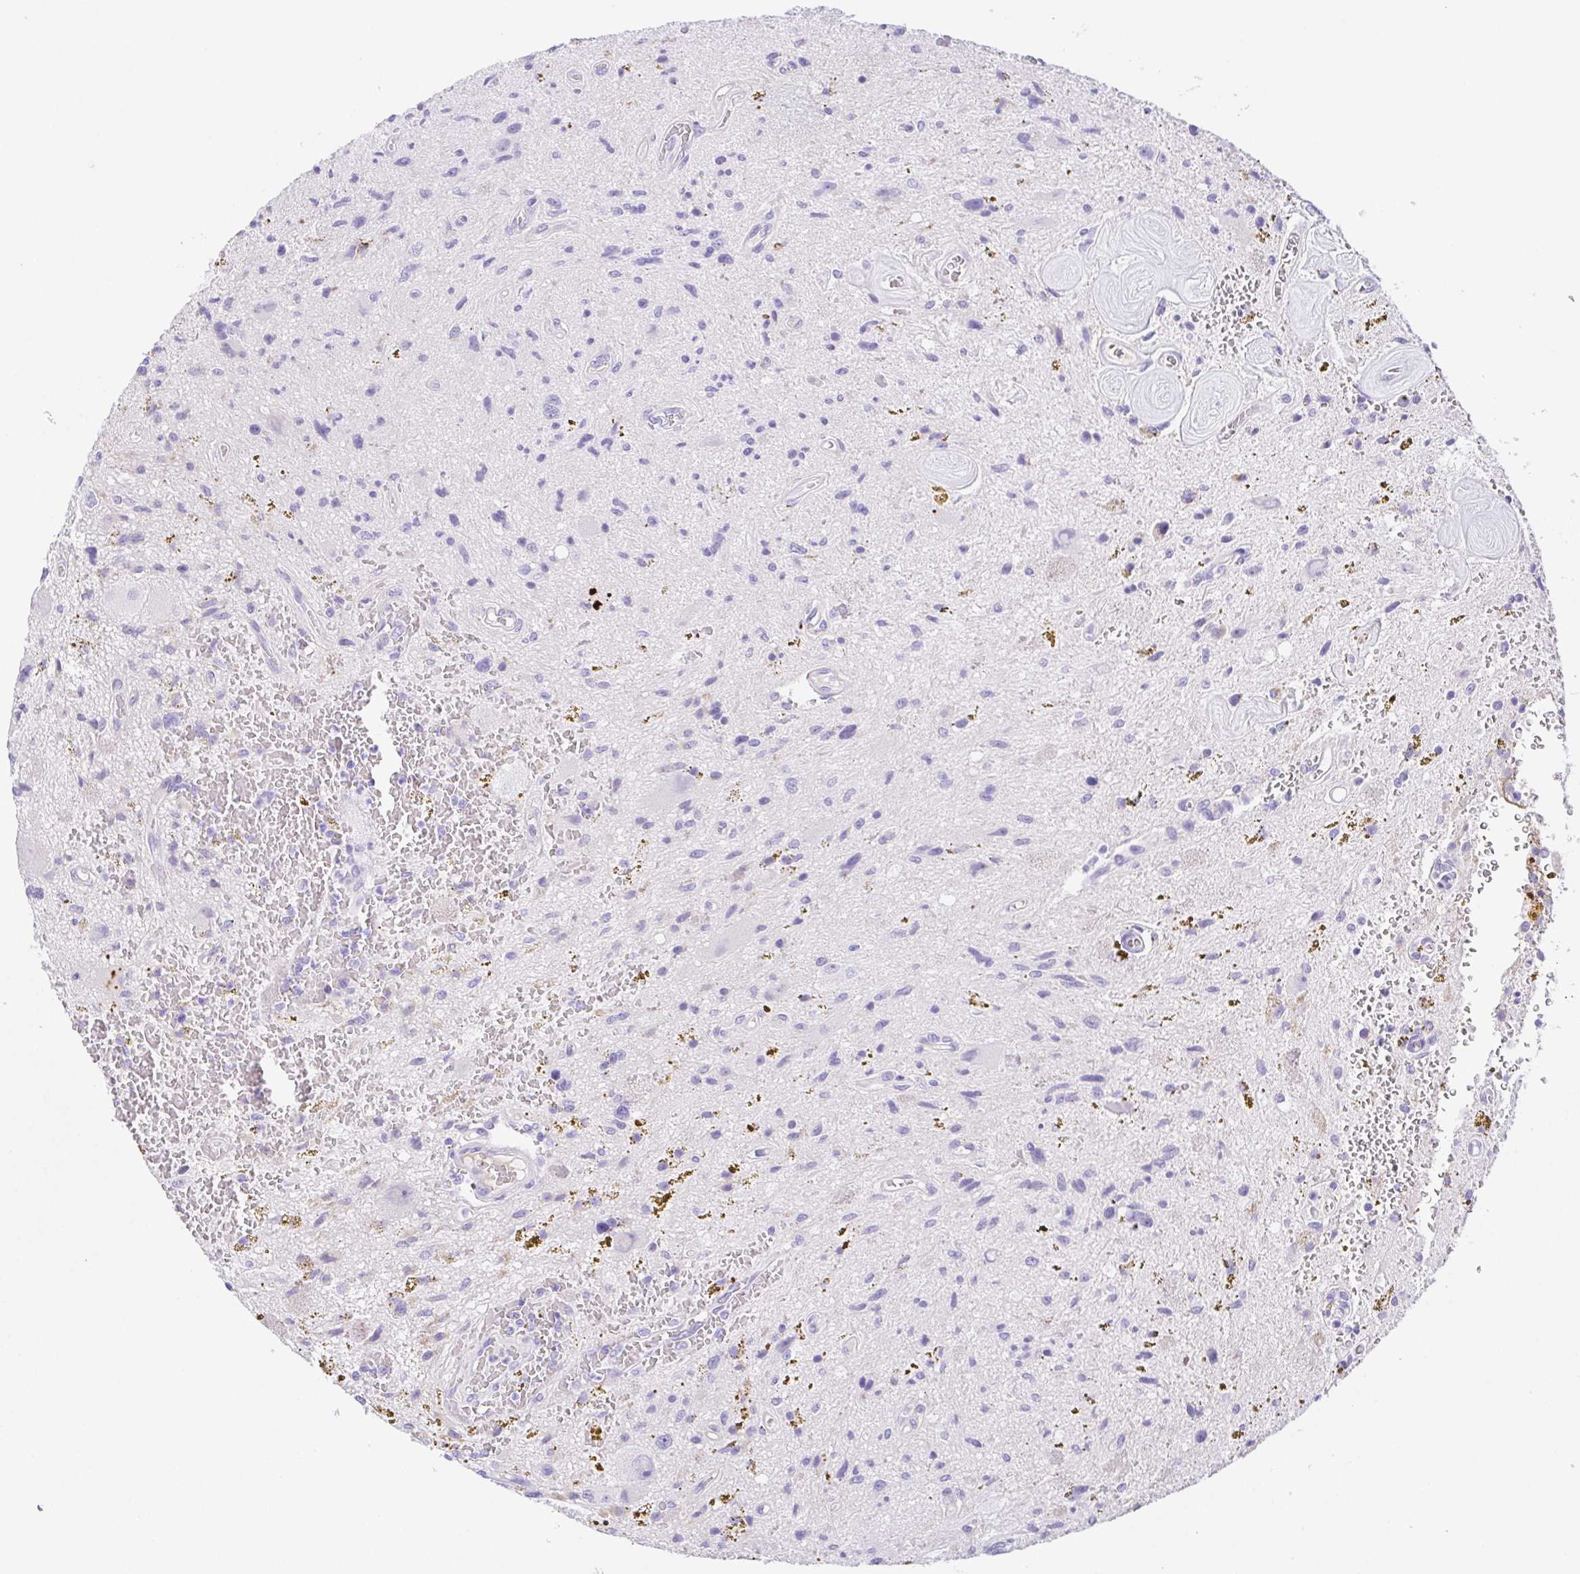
{"staining": {"intensity": "negative", "quantity": "none", "location": "none"}, "tissue": "glioma", "cell_type": "Tumor cells", "image_type": "cancer", "snomed": [{"axis": "morphology", "description": "Glioma, malignant, Low grade"}, {"axis": "topography", "description": "Cerebellum"}], "caption": "Human low-grade glioma (malignant) stained for a protein using IHC reveals no expression in tumor cells.", "gene": "SPATA4", "patient": {"sex": "female", "age": 14}}